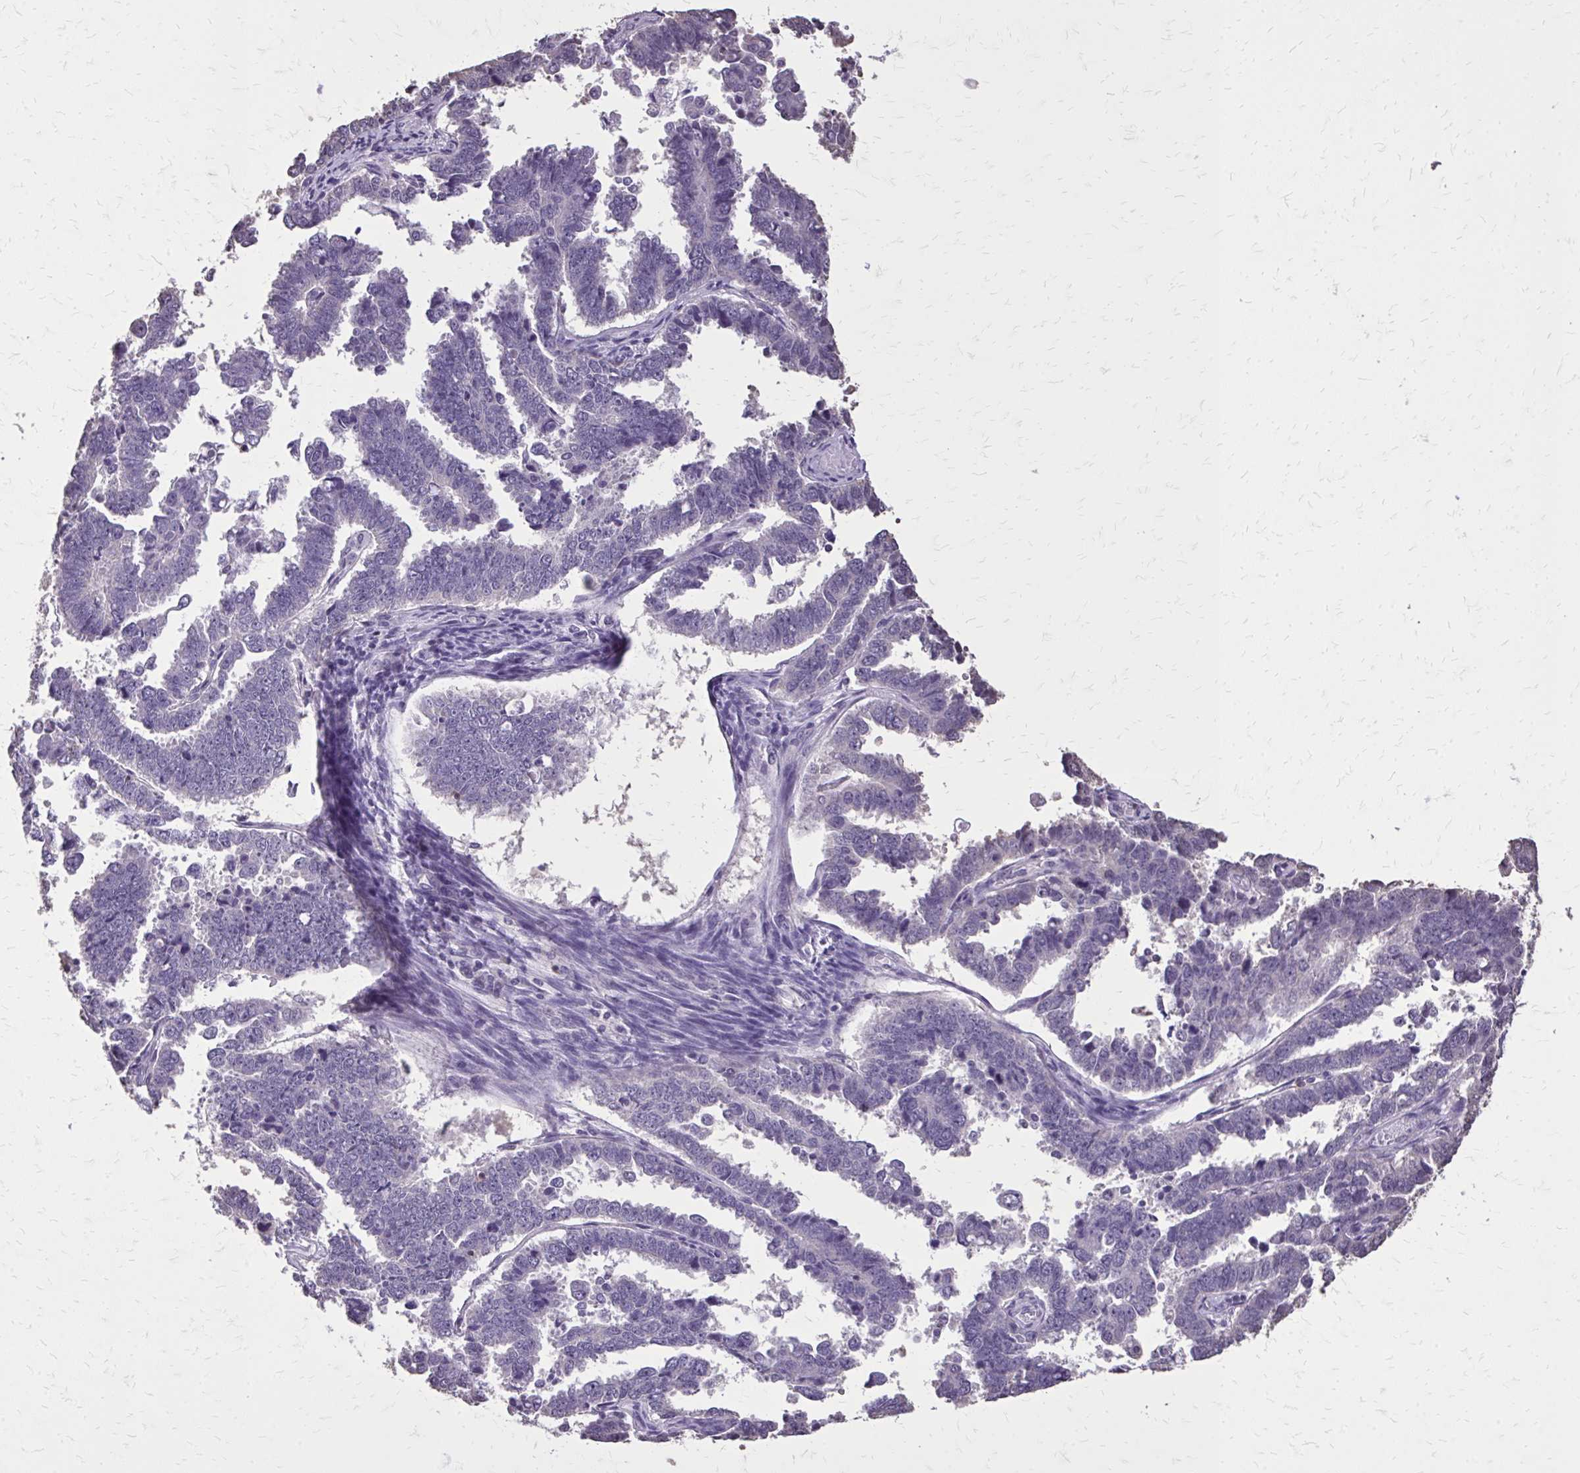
{"staining": {"intensity": "negative", "quantity": "none", "location": "none"}, "tissue": "endometrial cancer", "cell_type": "Tumor cells", "image_type": "cancer", "snomed": [{"axis": "morphology", "description": "Adenocarcinoma, NOS"}, {"axis": "topography", "description": "Endometrium"}], "caption": "A photomicrograph of endometrial cancer stained for a protein reveals no brown staining in tumor cells.", "gene": "AKAP5", "patient": {"sex": "female", "age": 75}}